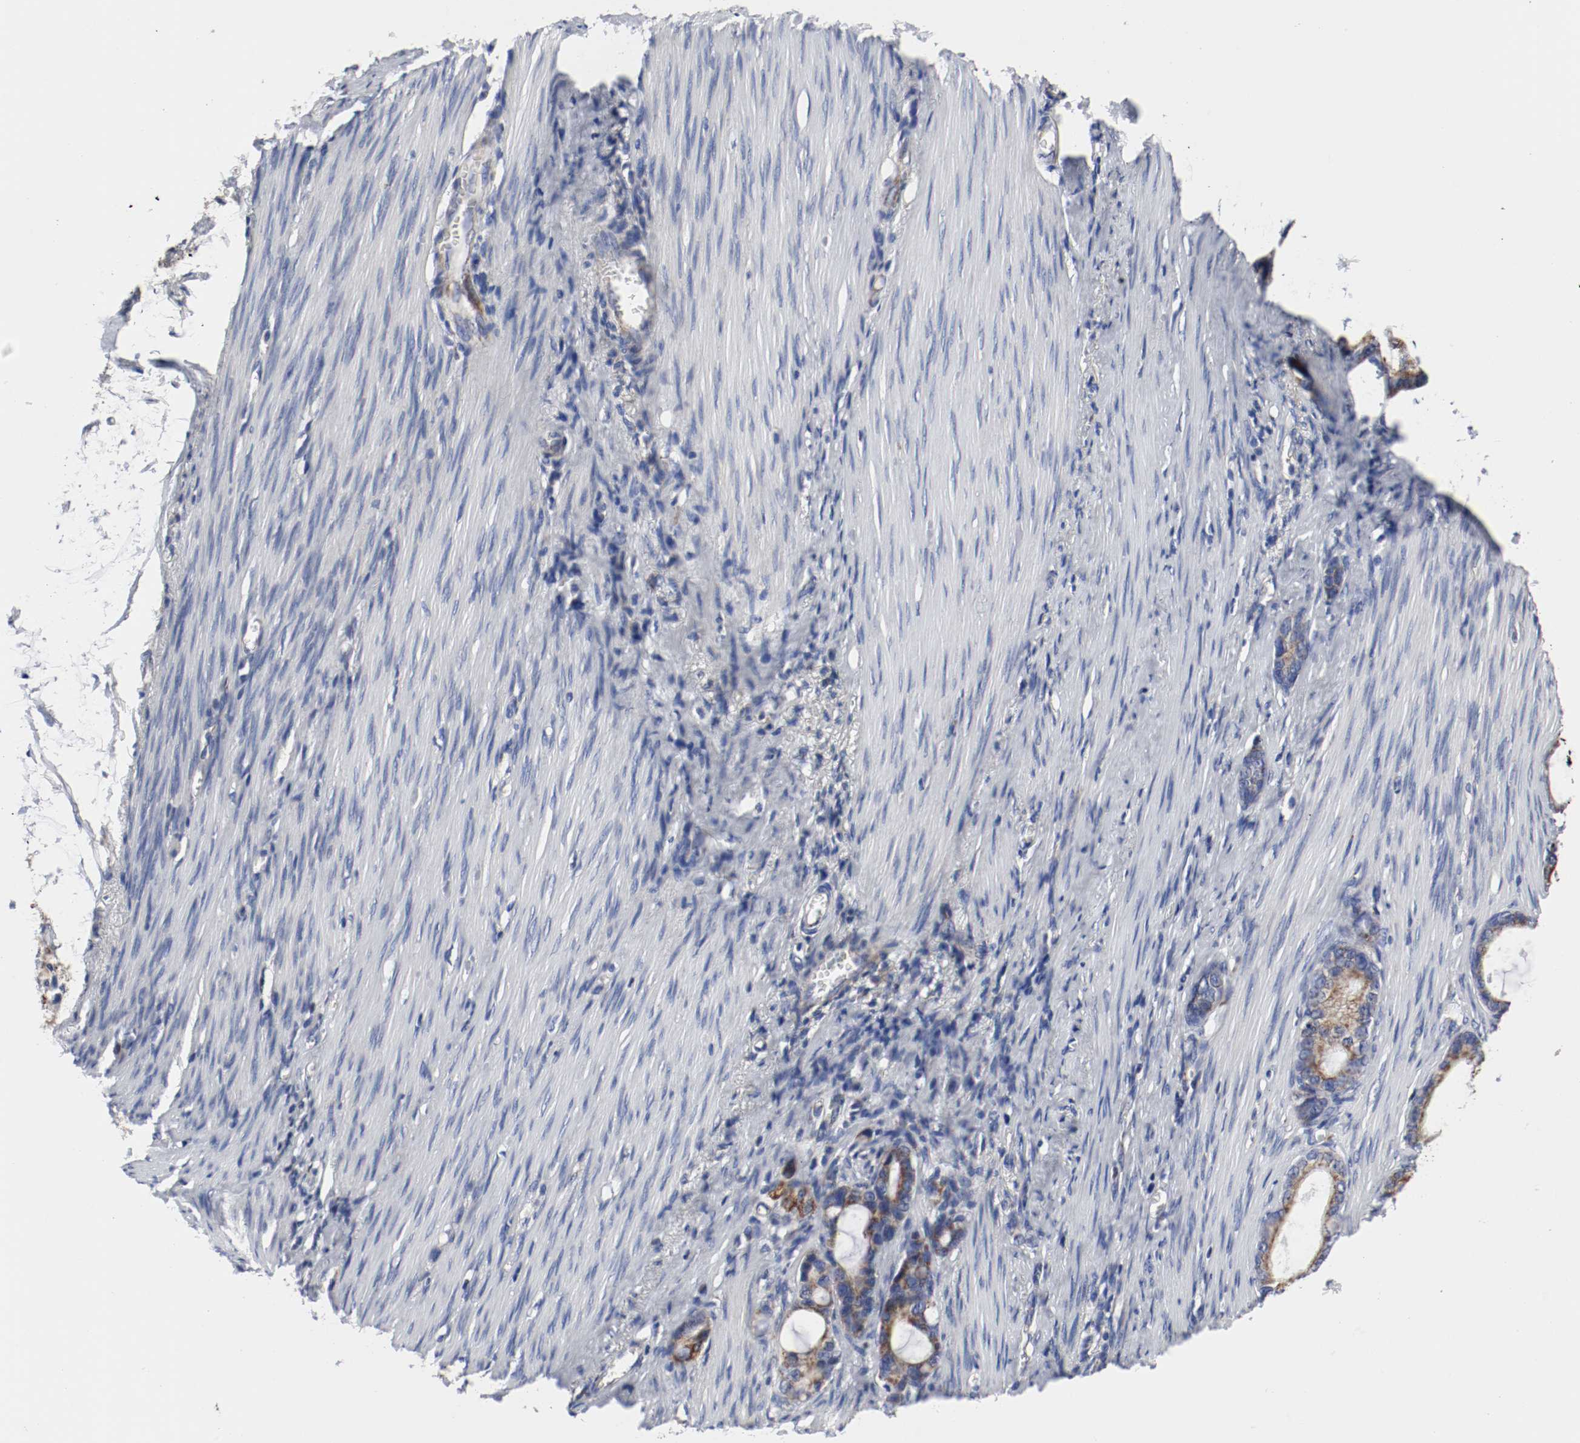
{"staining": {"intensity": "moderate", "quantity": ">75%", "location": "cytoplasmic/membranous"}, "tissue": "stomach cancer", "cell_type": "Tumor cells", "image_type": "cancer", "snomed": [{"axis": "morphology", "description": "Adenocarcinoma, NOS"}, {"axis": "topography", "description": "Stomach"}], "caption": "Human adenocarcinoma (stomach) stained with a protein marker demonstrates moderate staining in tumor cells.", "gene": "AFG3L2", "patient": {"sex": "female", "age": 75}}